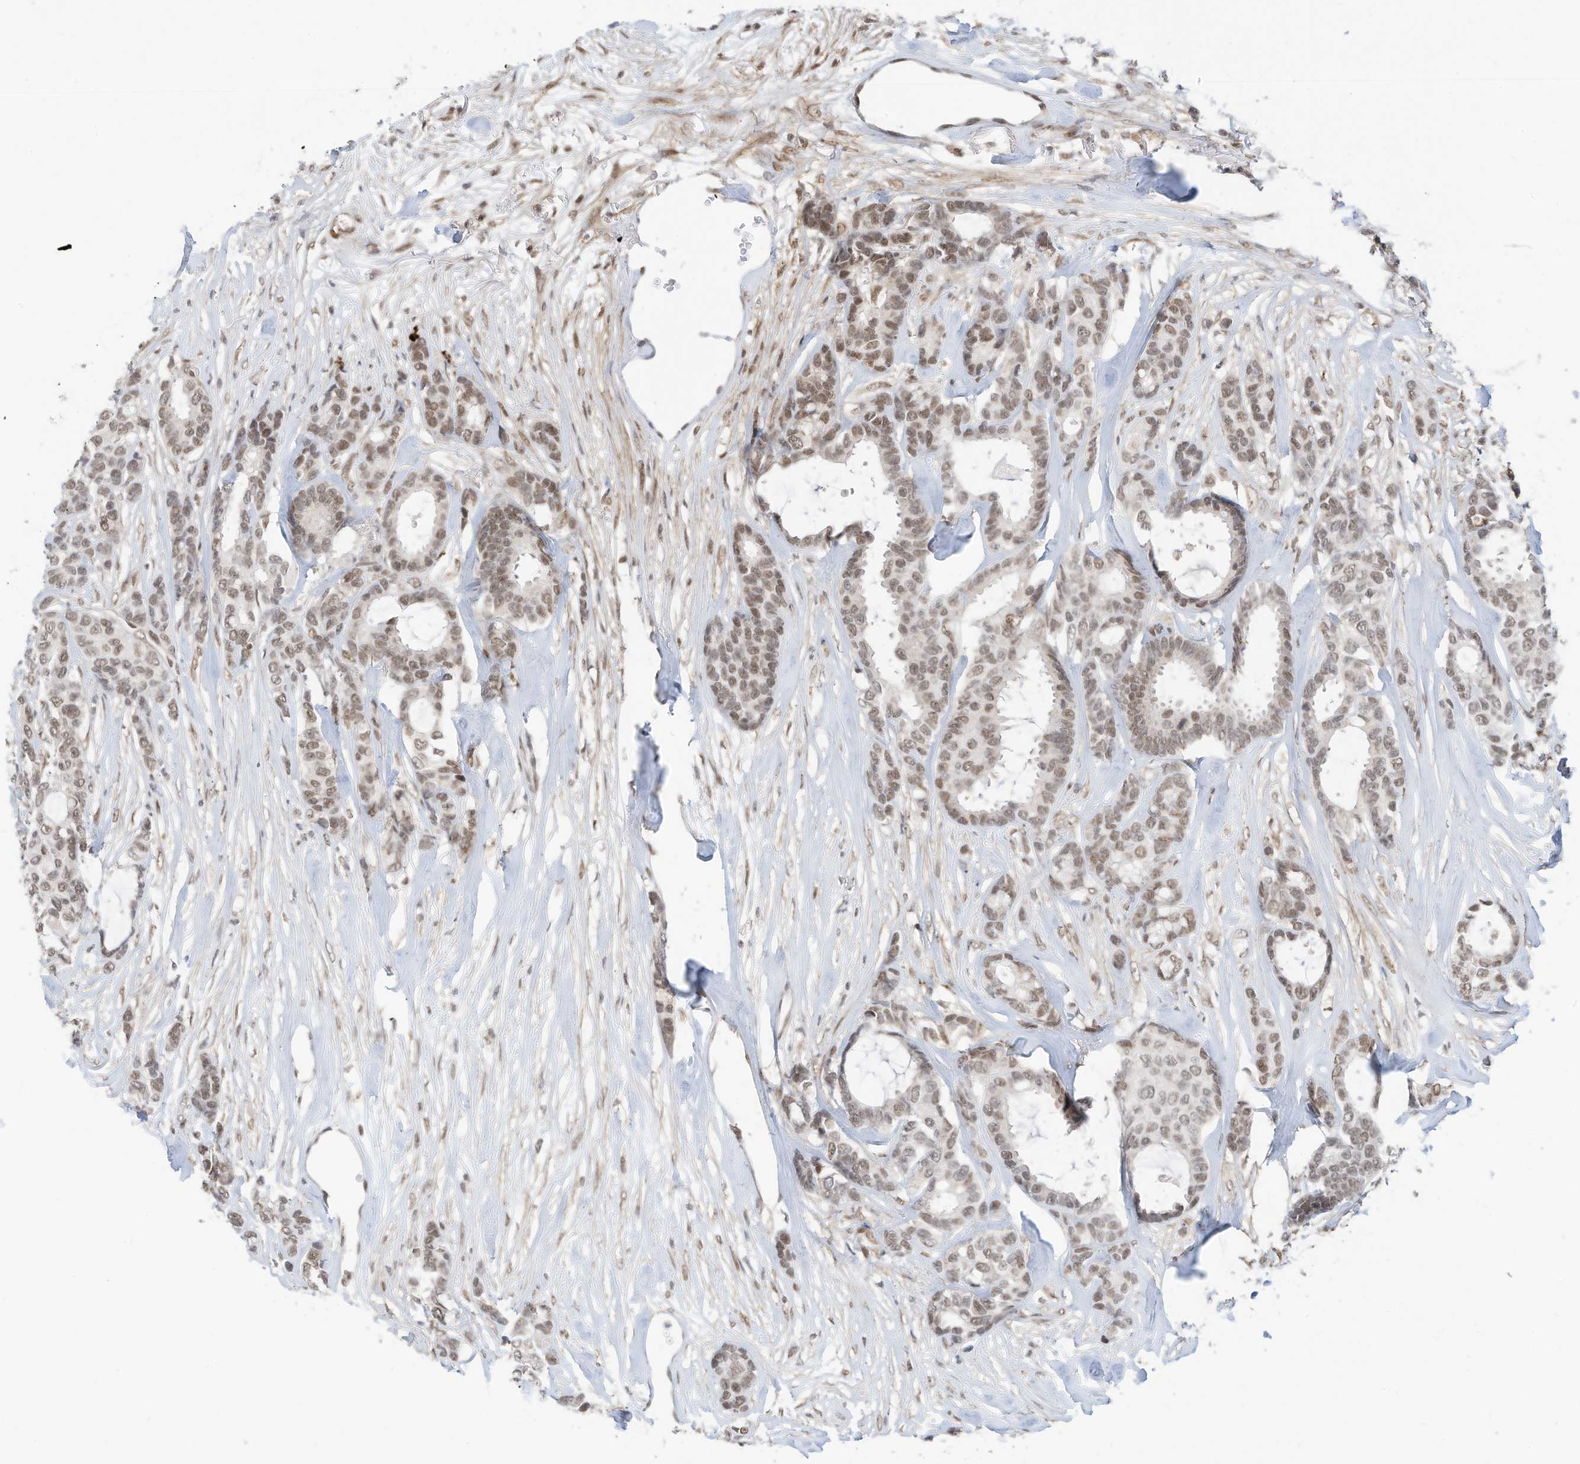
{"staining": {"intensity": "moderate", "quantity": ">75%", "location": "nuclear"}, "tissue": "breast cancer", "cell_type": "Tumor cells", "image_type": "cancer", "snomed": [{"axis": "morphology", "description": "Duct carcinoma"}, {"axis": "topography", "description": "Breast"}], "caption": "Brown immunohistochemical staining in invasive ductal carcinoma (breast) exhibits moderate nuclear staining in about >75% of tumor cells.", "gene": "OGT", "patient": {"sex": "female", "age": 87}}